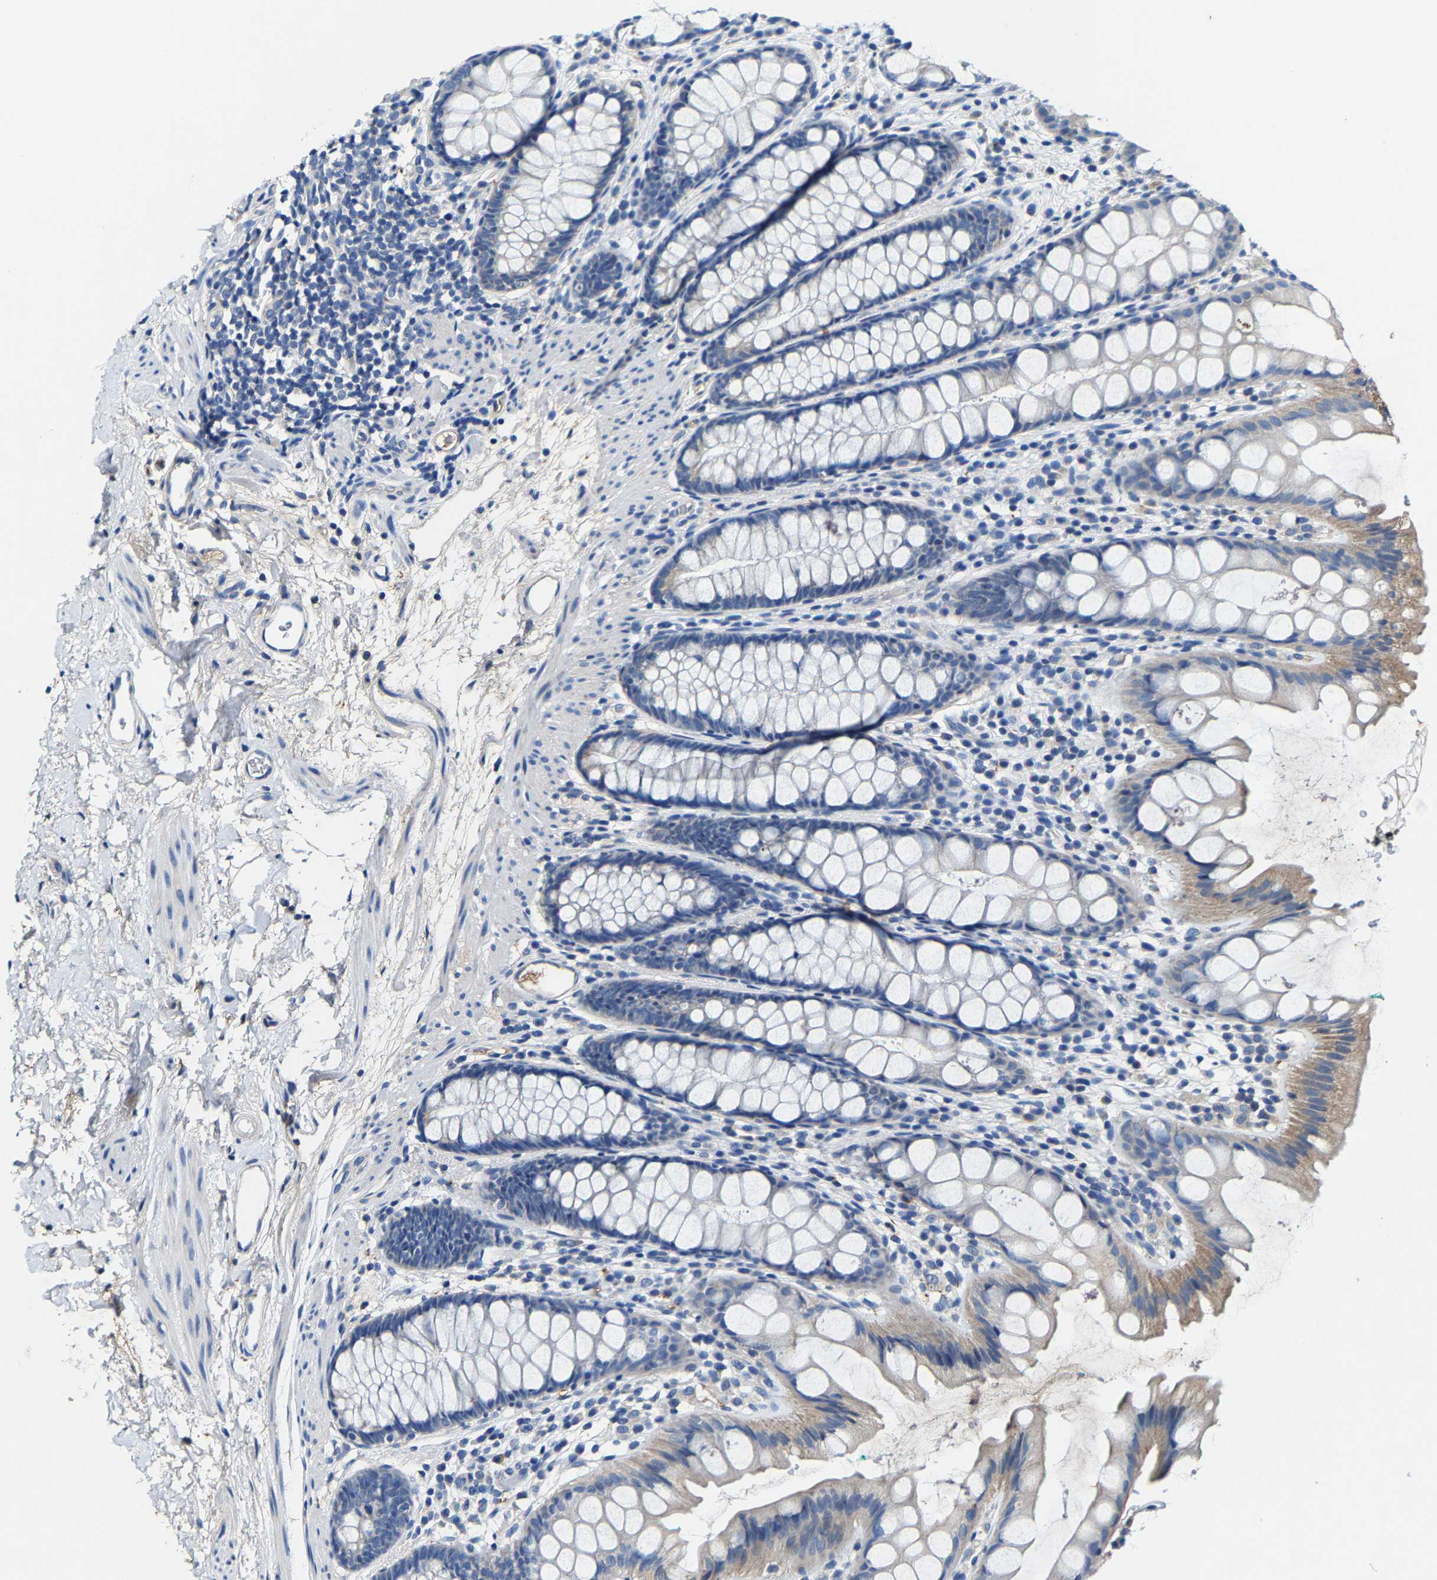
{"staining": {"intensity": "negative", "quantity": "none", "location": "none"}, "tissue": "rectum", "cell_type": "Glandular cells", "image_type": "normal", "snomed": [{"axis": "morphology", "description": "Normal tissue, NOS"}, {"axis": "topography", "description": "Rectum"}], "caption": "Rectum was stained to show a protein in brown. There is no significant expression in glandular cells. (DAB immunohistochemistry (IHC) visualized using brightfield microscopy, high magnification).", "gene": "SLC25A25", "patient": {"sex": "female", "age": 65}}